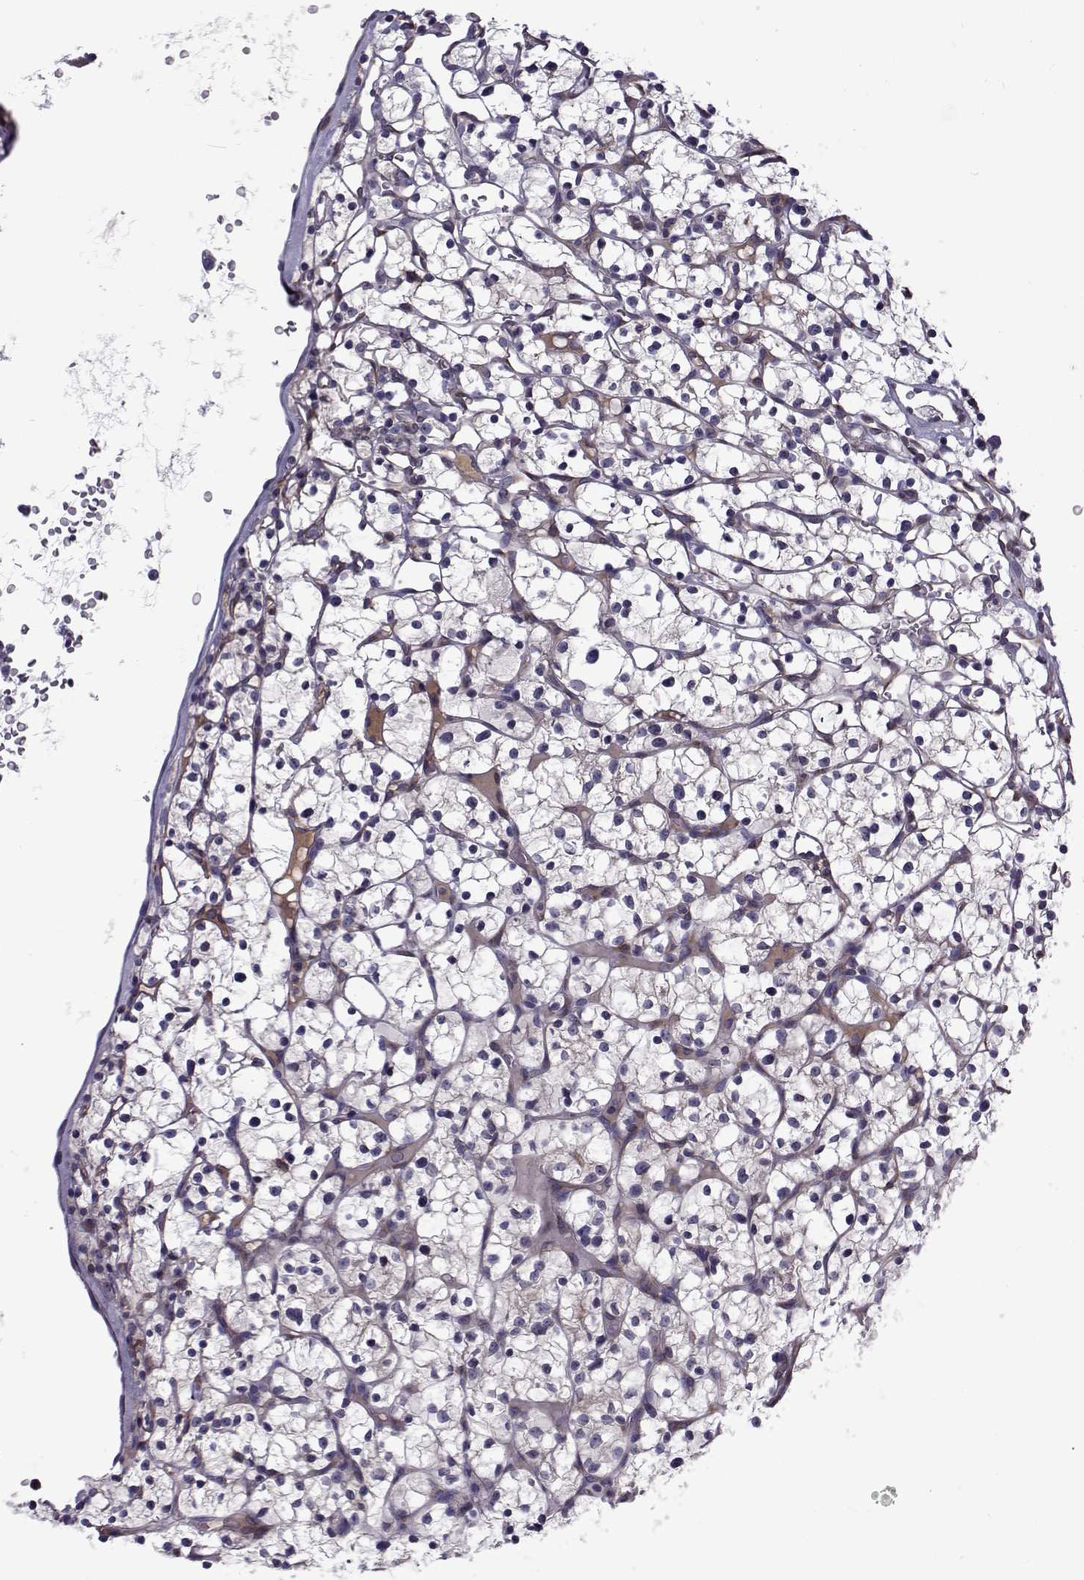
{"staining": {"intensity": "negative", "quantity": "none", "location": "none"}, "tissue": "renal cancer", "cell_type": "Tumor cells", "image_type": "cancer", "snomed": [{"axis": "morphology", "description": "Adenocarcinoma, NOS"}, {"axis": "topography", "description": "Kidney"}], "caption": "Immunohistochemical staining of human renal adenocarcinoma exhibits no significant staining in tumor cells.", "gene": "TCF15", "patient": {"sex": "female", "age": 64}}